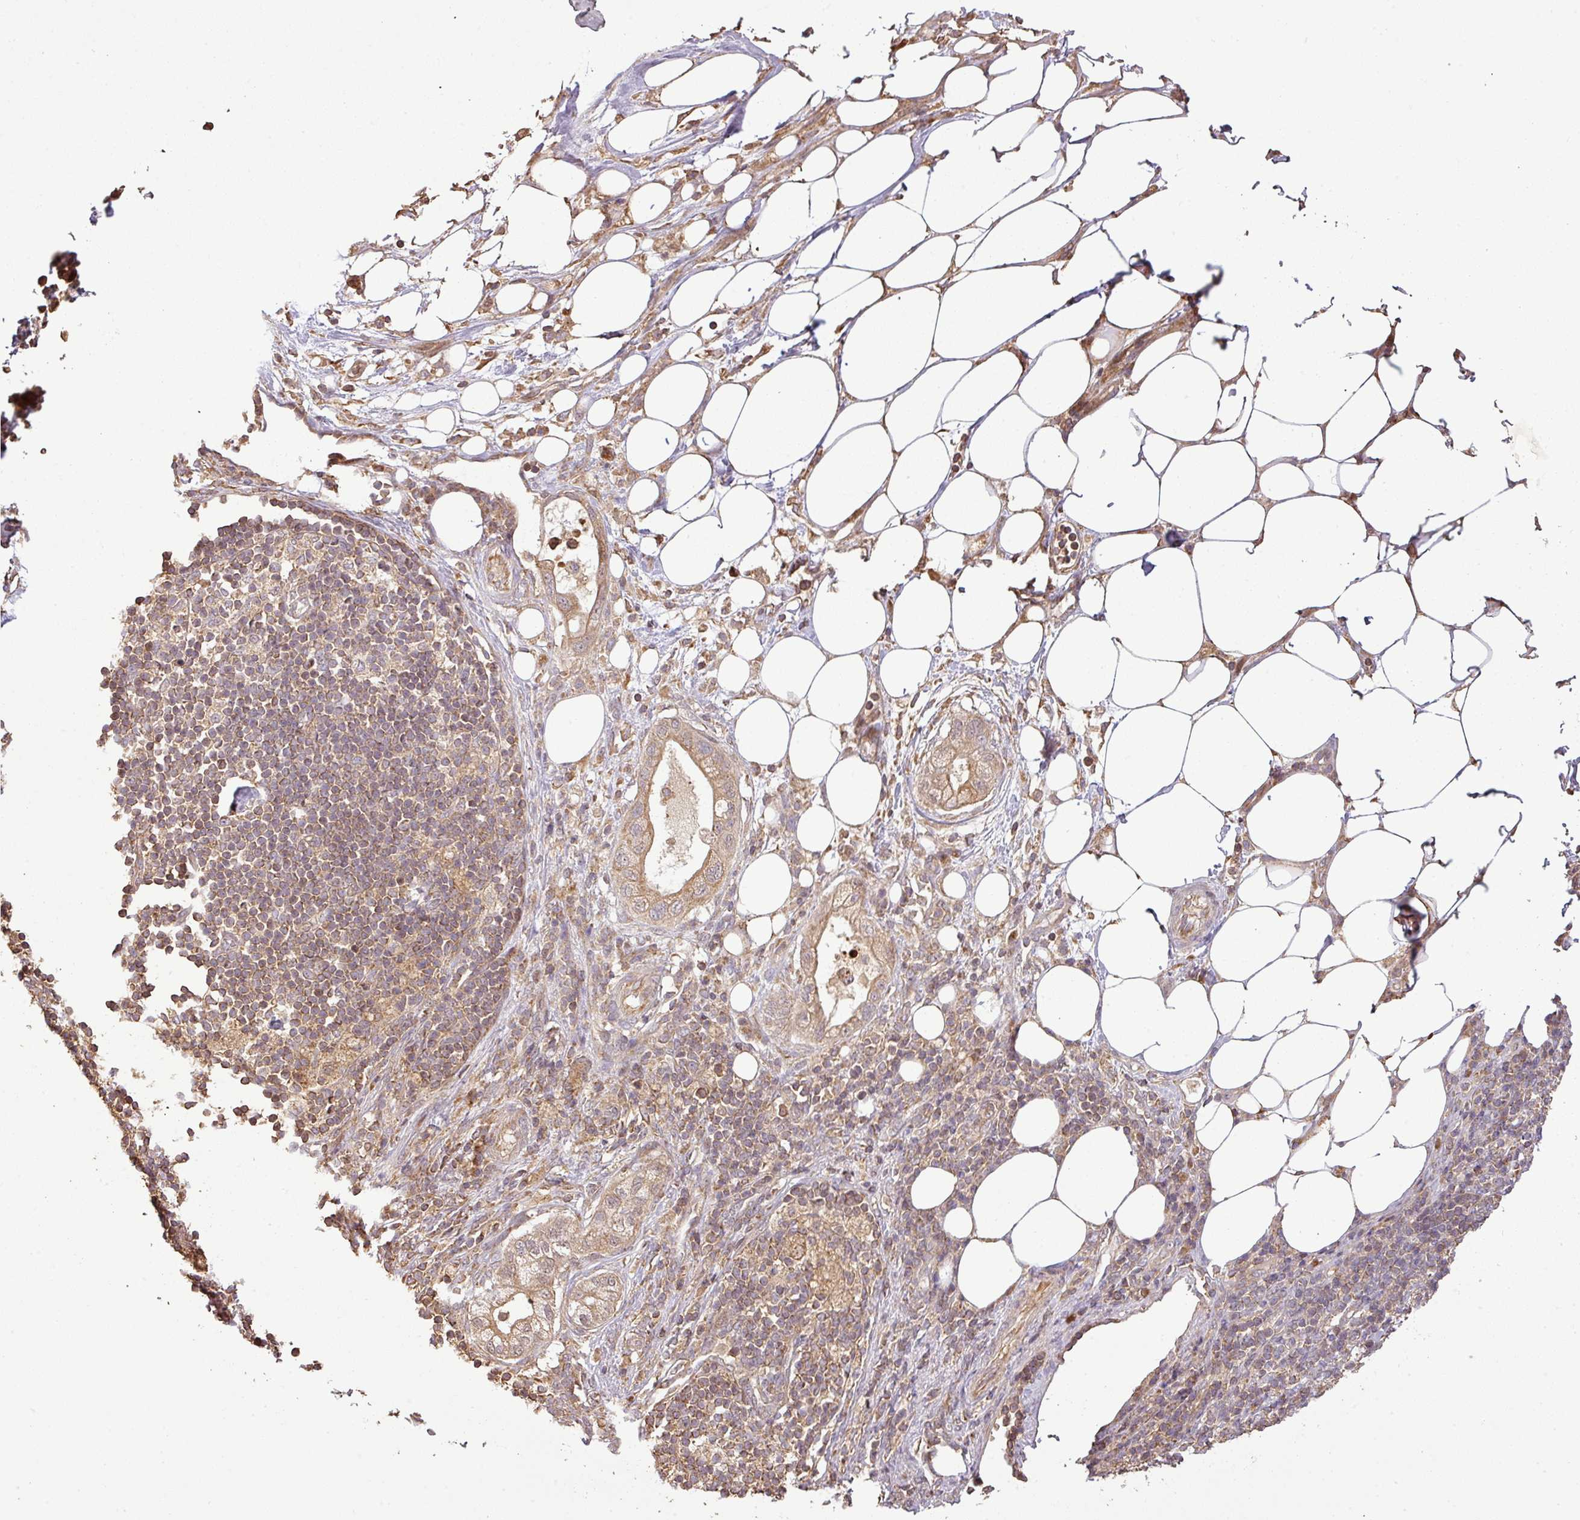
{"staining": {"intensity": "moderate", "quantity": ">75%", "location": "cytoplasmic/membranous"}, "tissue": "pancreatic cancer", "cell_type": "Tumor cells", "image_type": "cancer", "snomed": [{"axis": "morphology", "description": "Adenocarcinoma, NOS"}, {"axis": "topography", "description": "Pancreas"}], "caption": "Protein positivity by immunohistochemistry exhibits moderate cytoplasmic/membranous expression in about >75% of tumor cells in pancreatic cancer. (DAB (3,3'-diaminobenzidine) = brown stain, brightfield microscopy at high magnification).", "gene": "FAIM", "patient": {"sex": "male", "age": 44}}